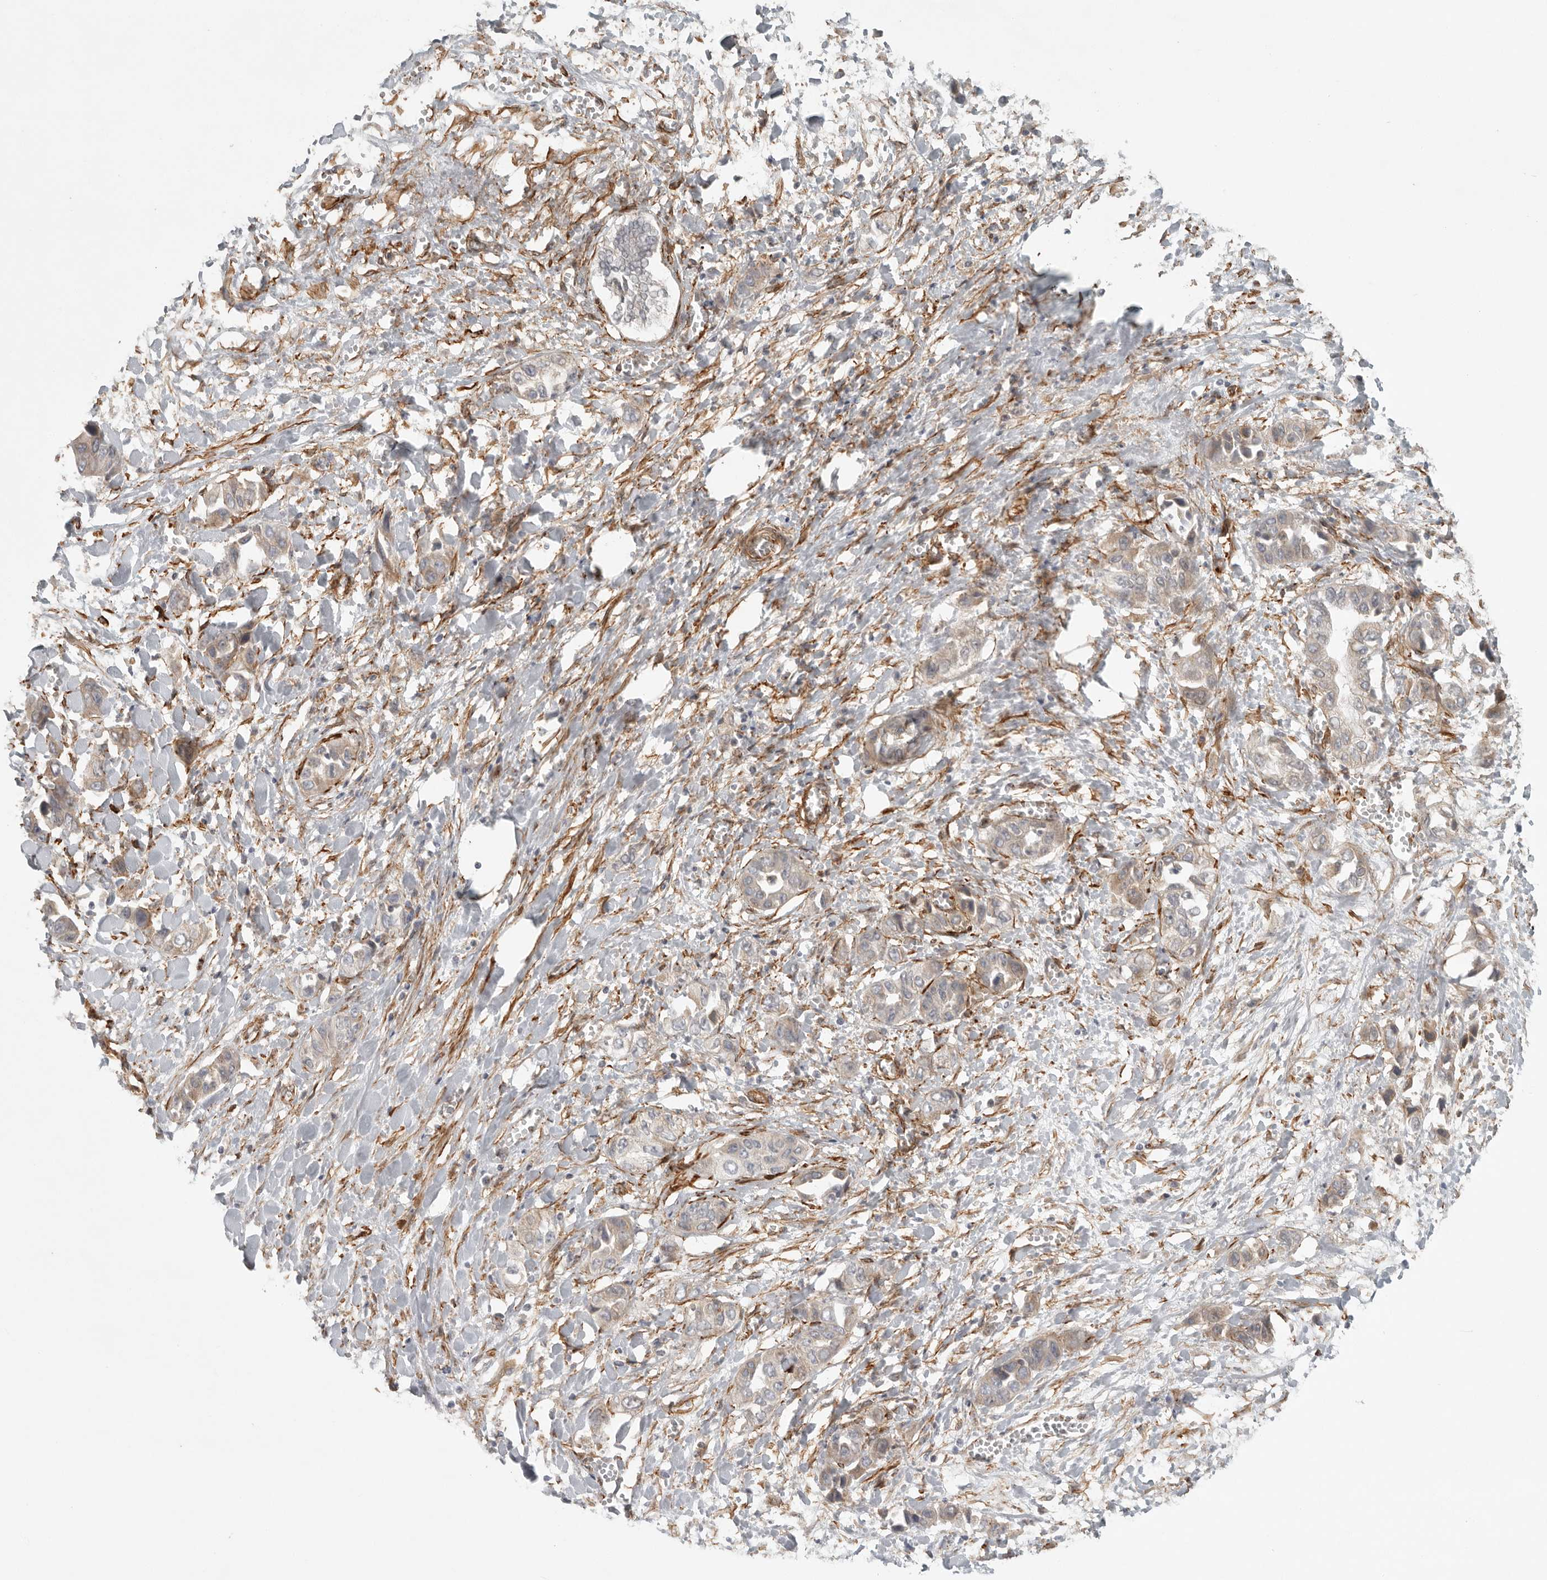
{"staining": {"intensity": "weak", "quantity": ">75%", "location": "cytoplasmic/membranous"}, "tissue": "liver cancer", "cell_type": "Tumor cells", "image_type": "cancer", "snomed": [{"axis": "morphology", "description": "Cholangiocarcinoma"}, {"axis": "topography", "description": "Liver"}], "caption": "This micrograph demonstrates liver cholangiocarcinoma stained with IHC to label a protein in brown. The cytoplasmic/membranous of tumor cells show weak positivity for the protein. Nuclei are counter-stained blue.", "gene": "LONRF1", "patient": {"sex": "female", "age": 52}}